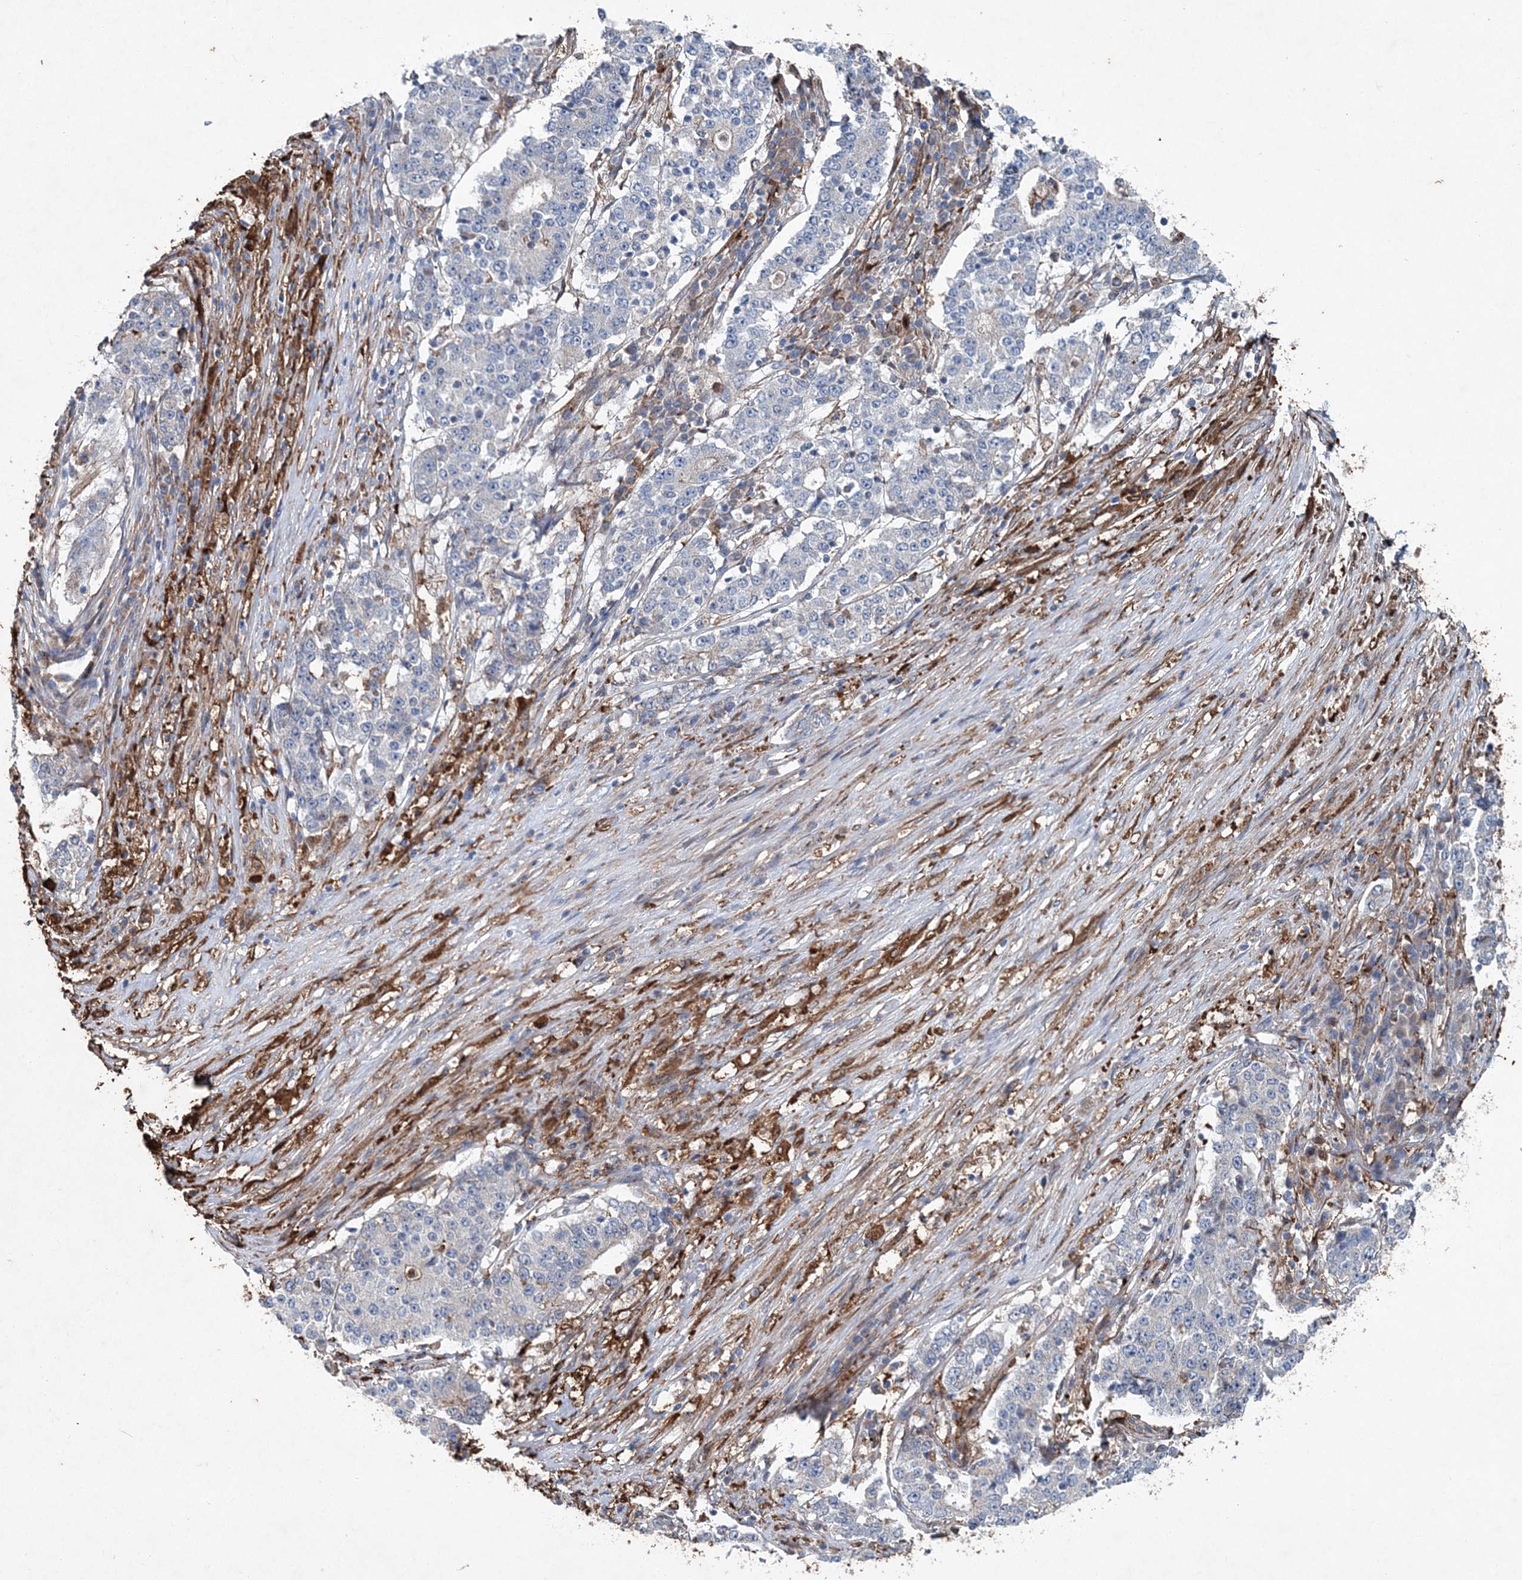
{"staining": {"intensity": "negative", "quantity": "none", "location": "none"}, "tissue": "stomach cancer", "cell_type": "Tumor cells", "image_type": "cancer", "snomed": [{"axis": "morphology", "description": "Adenocarcinoma, NOS"}, {"axis": "topography", "description": "Stomach"}], "caption": "Protein analysis of stomach cancer (adenocarcinoma) shows no significant staining in tumor cells.", "gene": "SPOPL", "patient": {"sex": "male", "age": 59}}